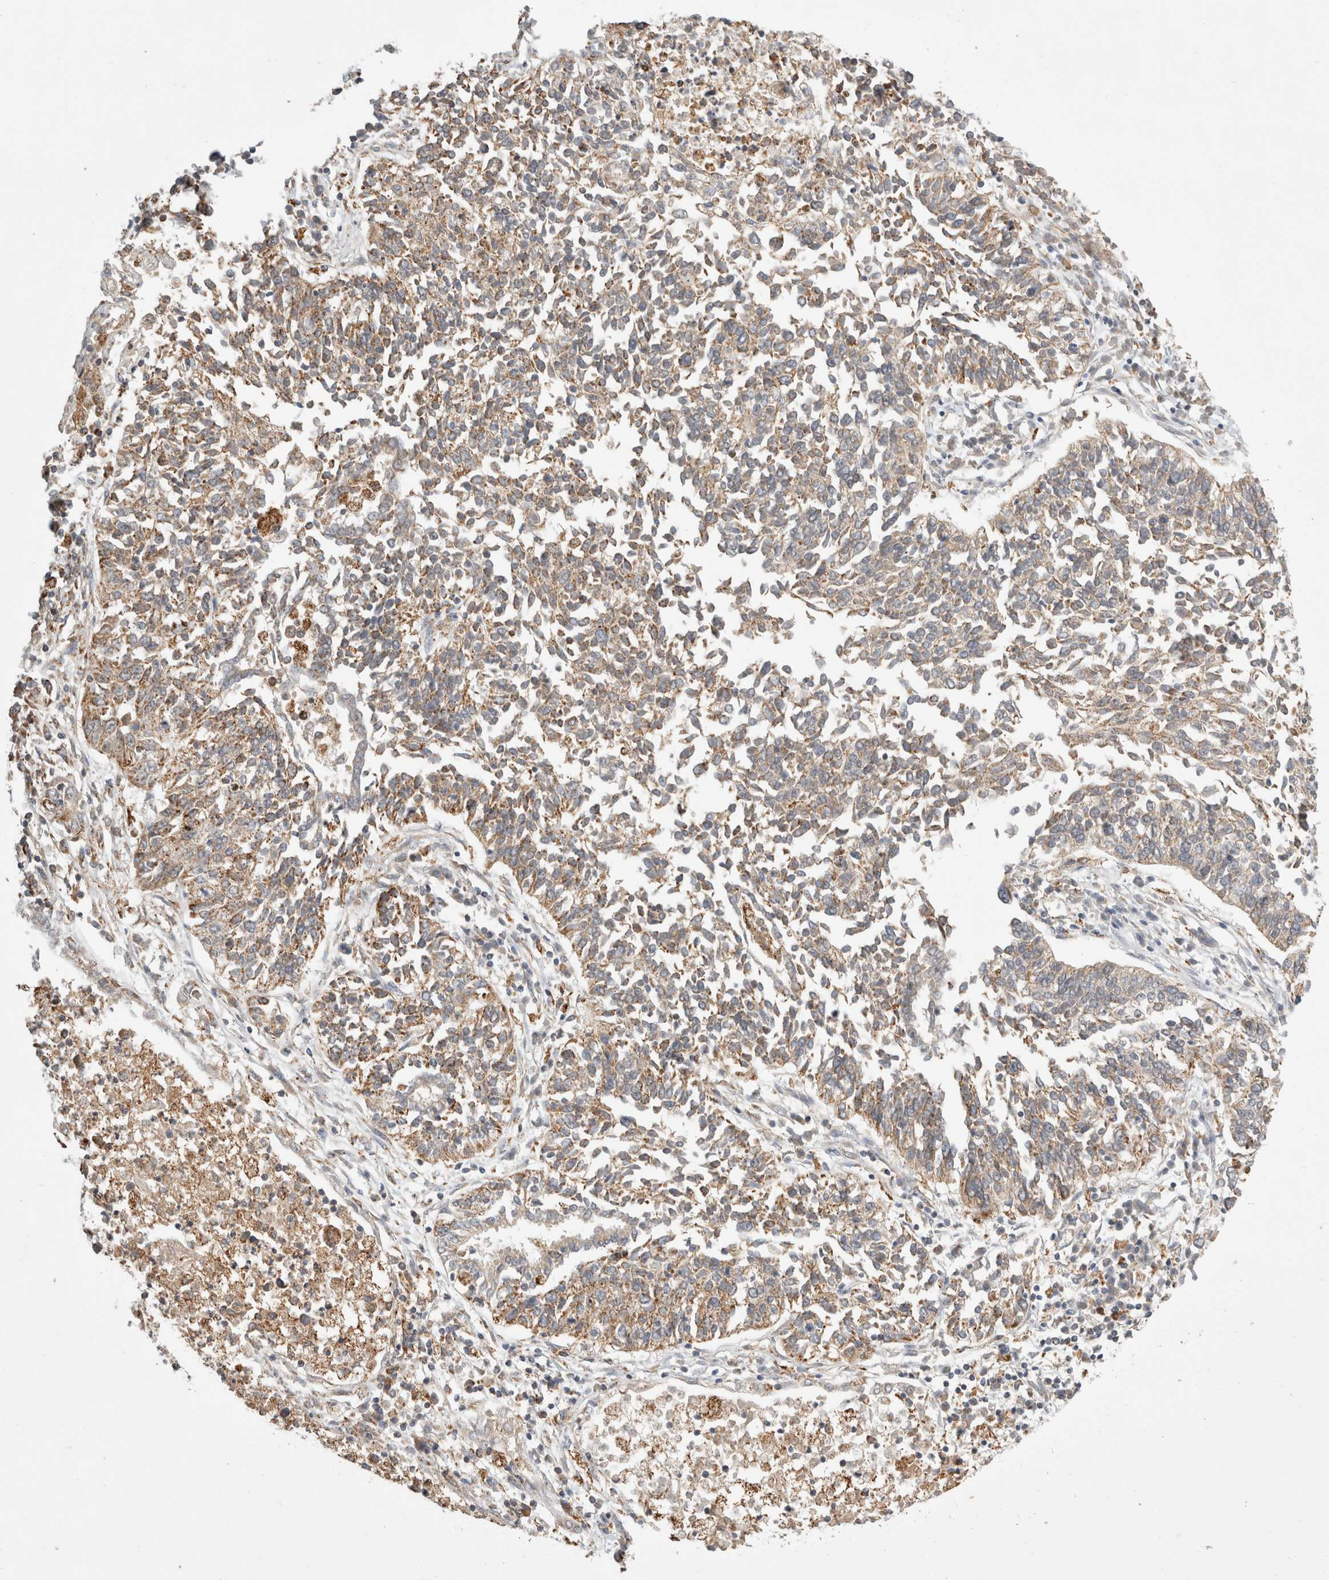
{"staining": {"intensity": "weak", "quantity": ">75%", "location": "cytoplasmic/membranous"}, "tissue": "lung cancer", "cell_type": "Tumor cells", "image_type": "cancer", "snomed": [{"axis": "morphology", "description": "Normal tissue, NOS"}, {"axis": "morphology", "description": "Squamous cell carcinoma, NOS"}, {"axis": "topography", "description": "Lymph node"}, {"axis": "topography", "description": "Cartilage tissue"}, {"axis": "topography", "description": "Bronchus"}, {"axis": "topography", "description": "Lung"}, {"axis": "topography", "description": "Peripheral nerve tissue"}], "caption": "Tumor cells reveal low levels of weak cytoplasmic/membranous staining in approximately >75% of cells in squamous cell carcinoma (lung).", "gene": "HROB", "patient": {"sex": "female", "age": 49}}